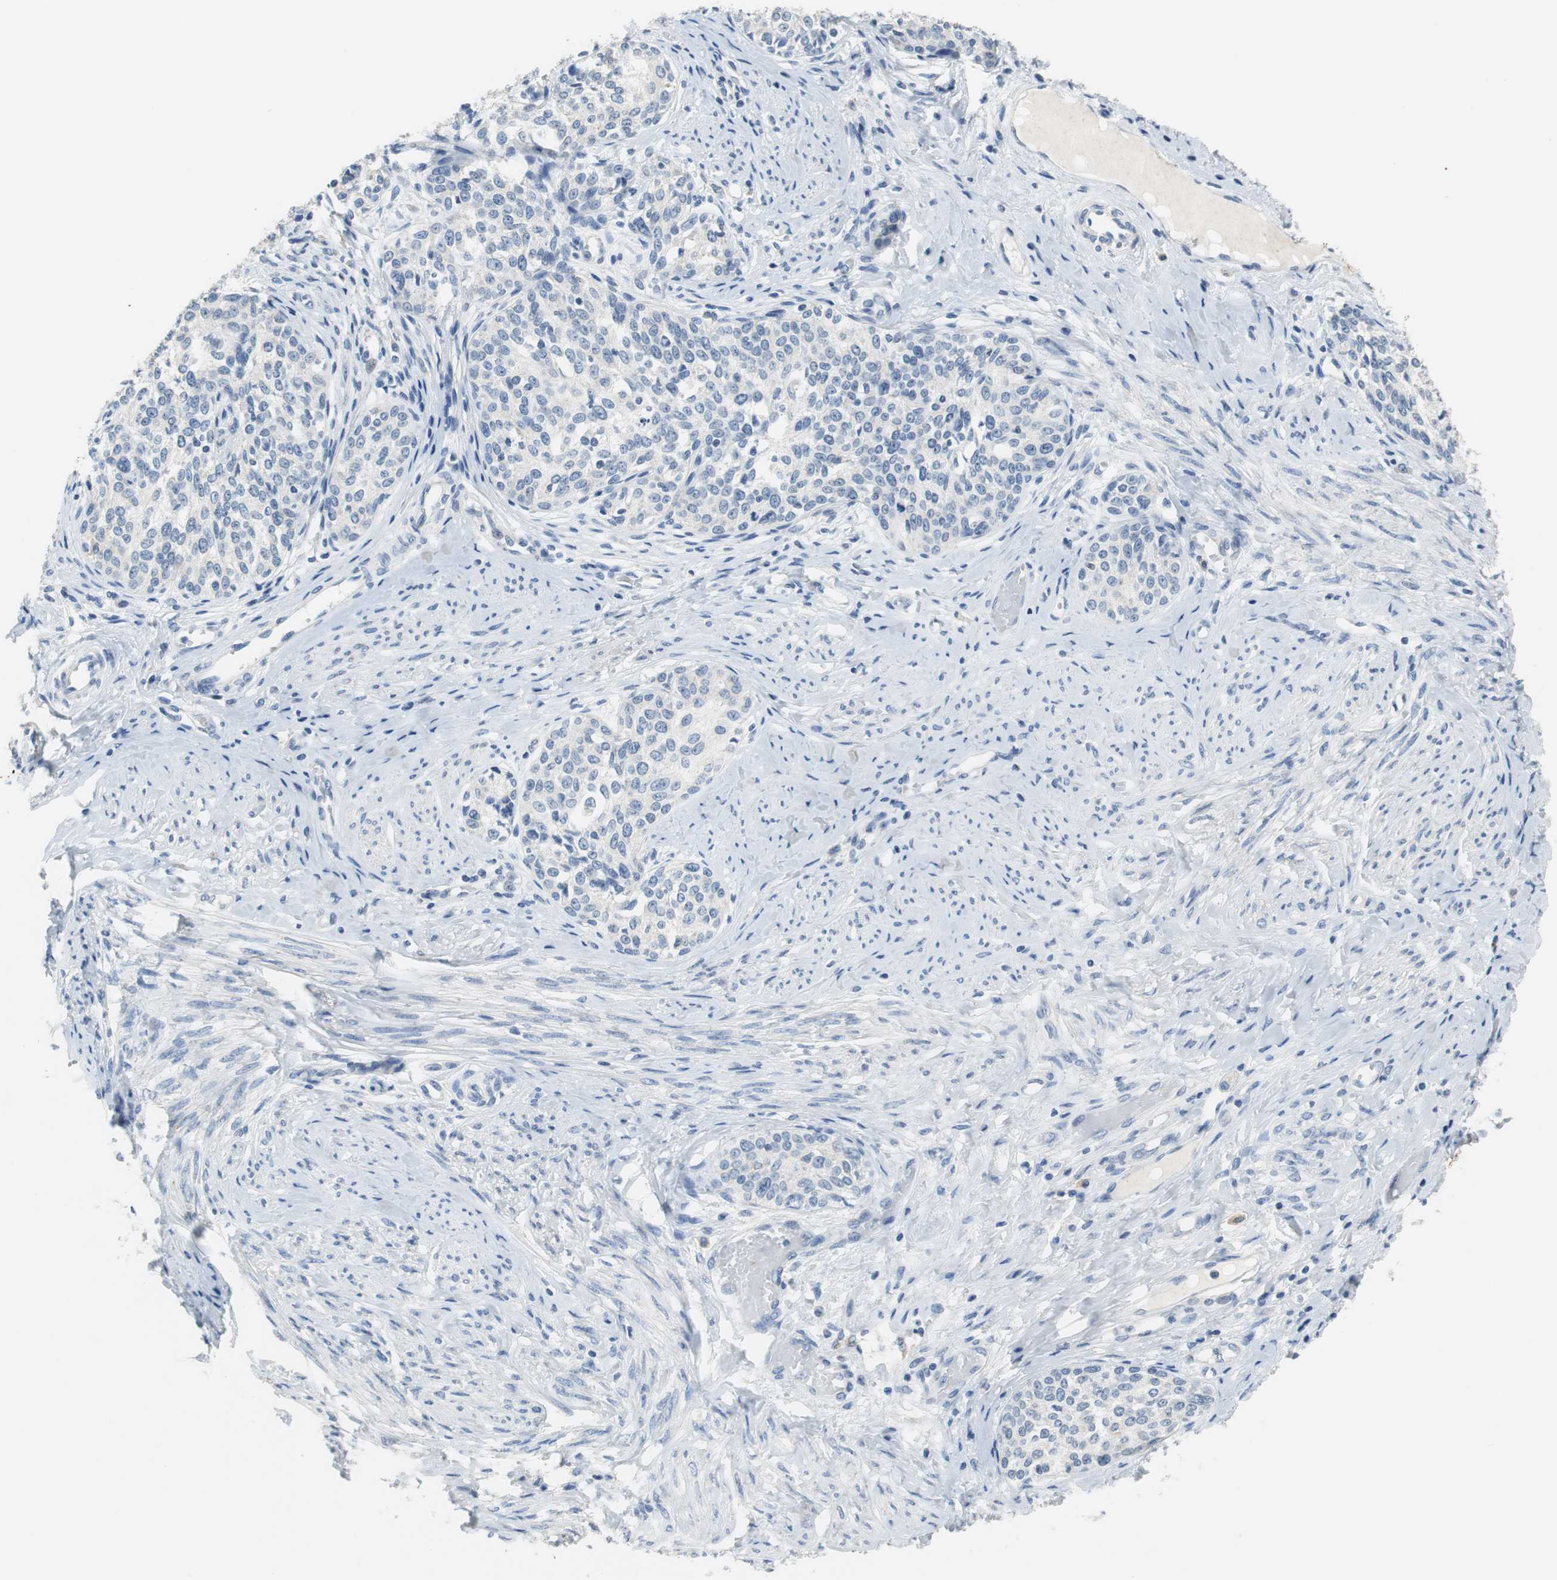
{"staining": {"intensity": "negative", "quantity": "none", "location": "none"}, "tissue": "cervical cancer", "cell_type": "Tumor cells", "image_type": "cancer", "snomed": [{"axis": "morphology", "description": "Squamous cell carcinoma, NOS"}, {"axis": "morphology", "description": "Adenocarcinoma, NOS"}, {"axis": "topography", "description": "Cervix"}], "caption": "This is a image of IHC staining of adenocarcinoma (cervical), which shows no staining in tumor cells.", "gene": "TEX264", "patient": {"sex": "female", "age": 52}}